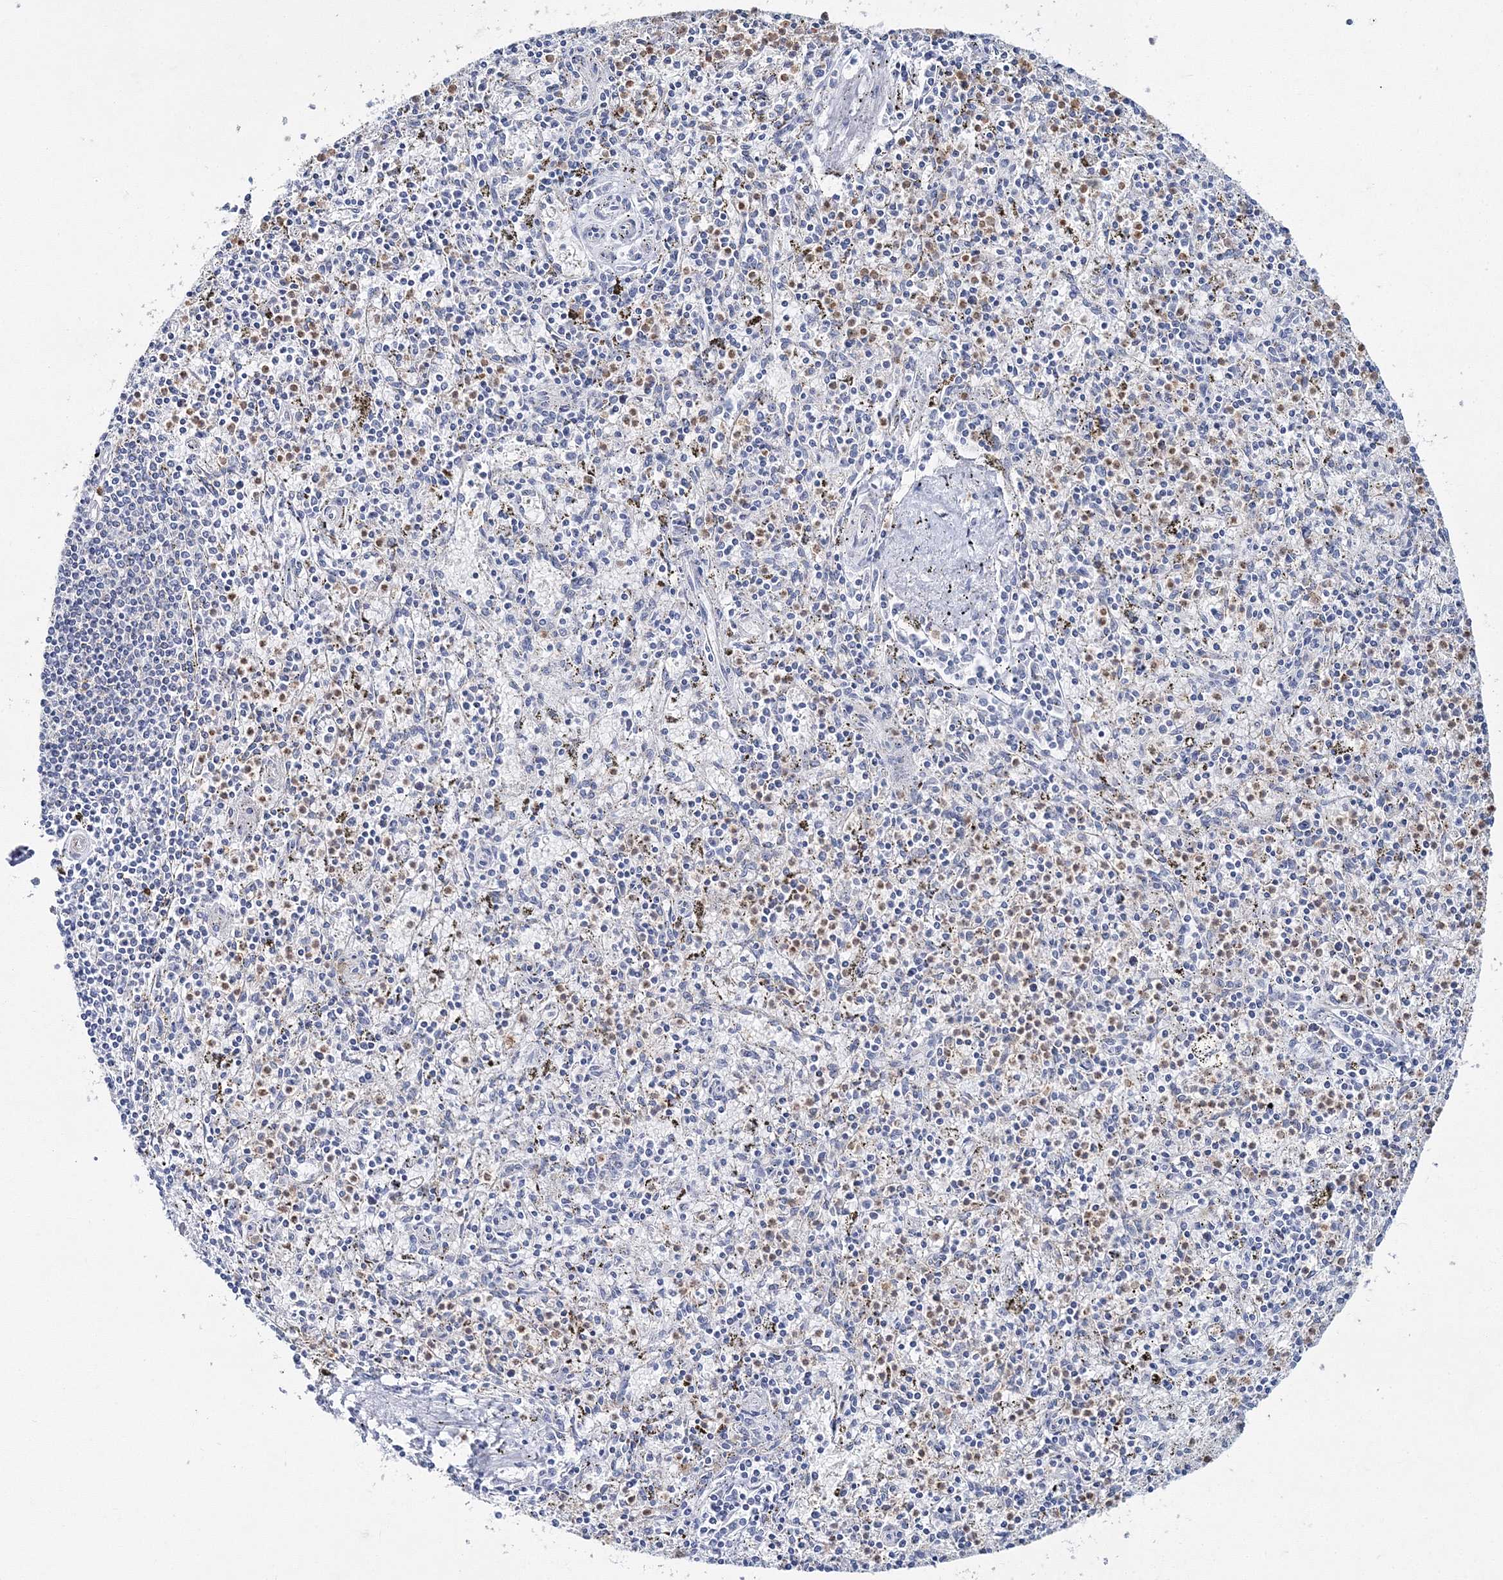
{"staining": {"intensity": "negative", "quantity": "none", "location": "none"}, "tissue": "spleen", "cell_type": "Cells in red pulp", "image_type": "normal", "snomed": [{"axis": "morphology", "description": "Normal tissue, NOS"}, {"axis": "topography", "description": "Spleen"}], "caption": "A high-resolution micrograph shows IHC staining of normal spleen, which demonstrates no significant positivity in cells in red pulp.", "gene": "HIBCH", "patient": {"sex": "male", "age": 72}}